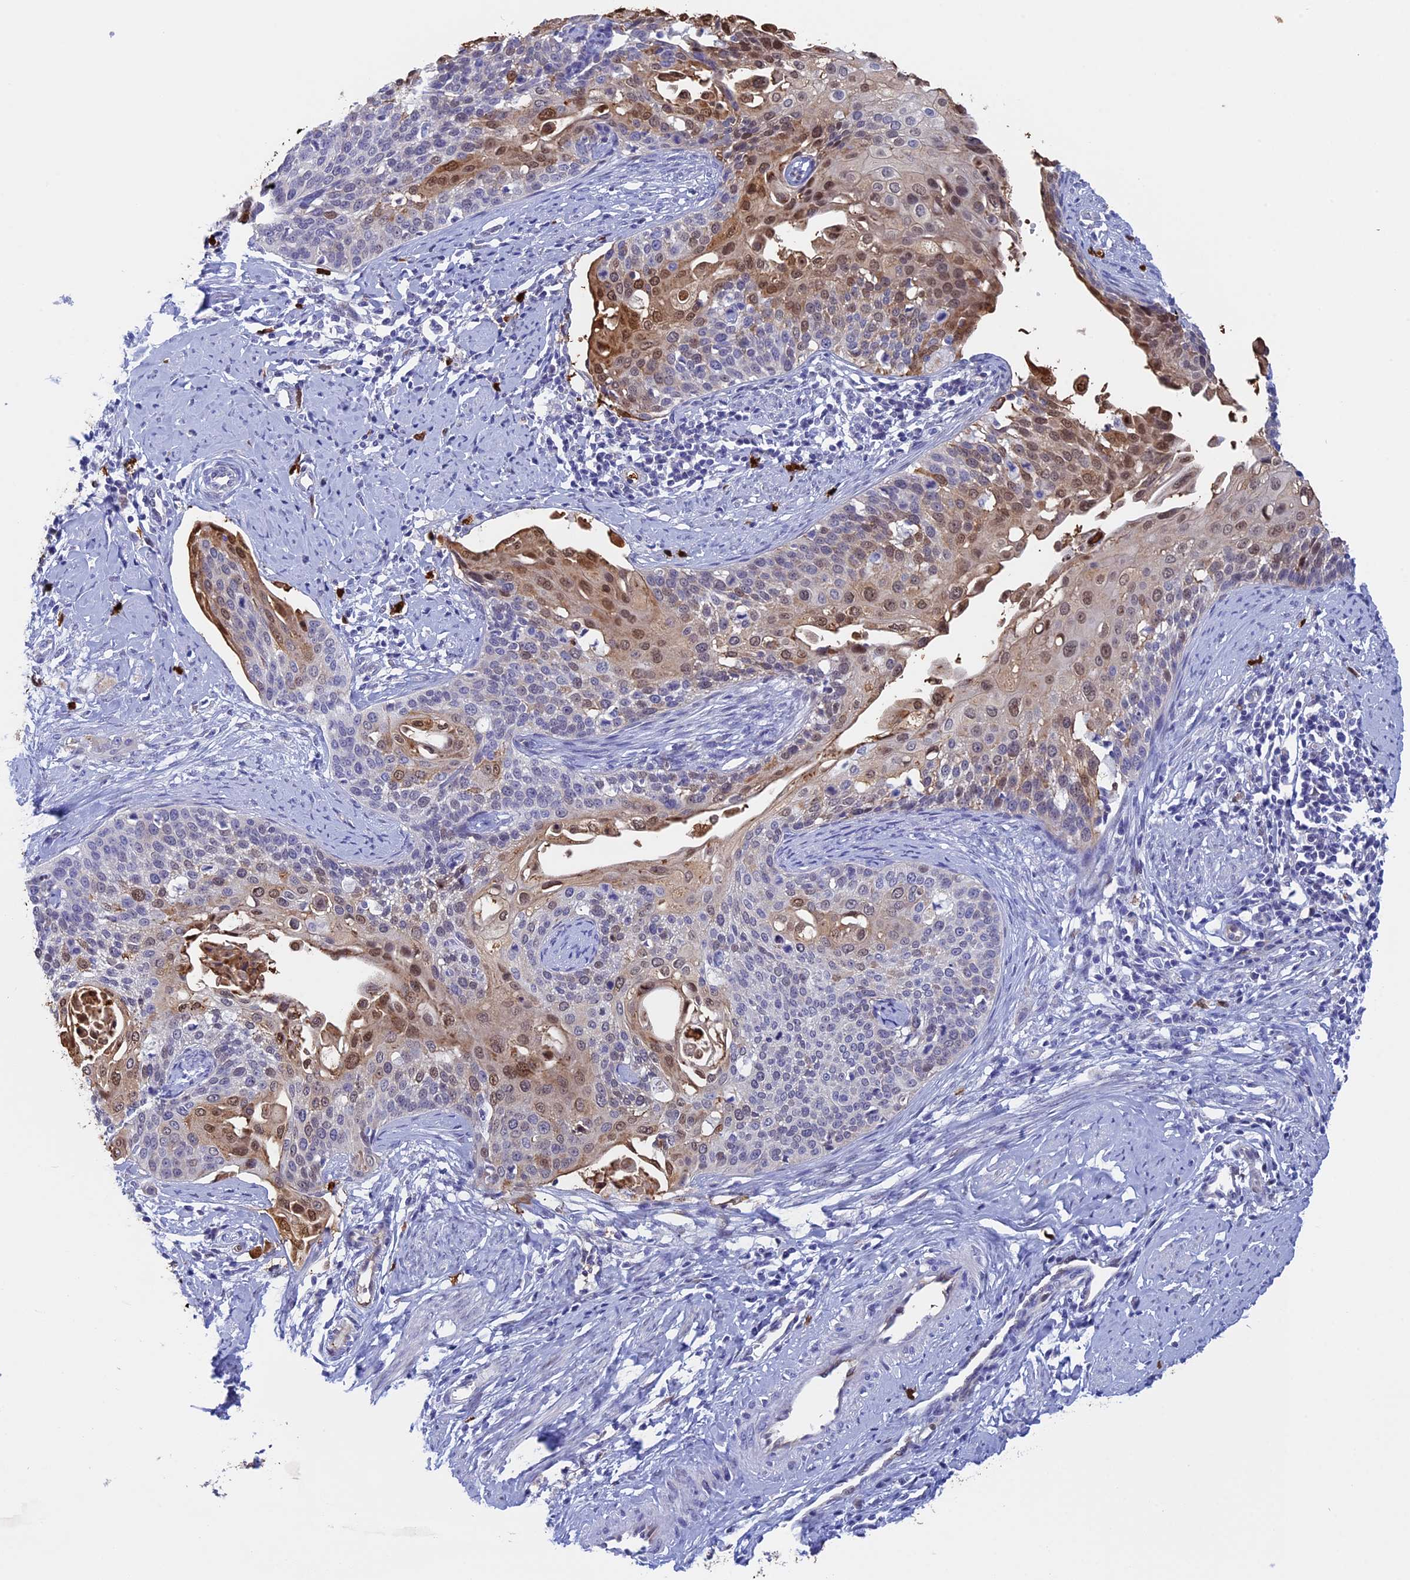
{"staining": {"intensity": "moderate", "quantity": "25%-75%", "location": "nuclear"}, "tissue": "cervical cancer", "cell_type": "Tumor cells", "image_type": "cancer", "snomed": [{"axis": "morphology", "description": "Squamous cell carcinoma, NOS"}, {"axis": "topography", "description": "Cervix"}], "caption": "Protein staining displays moderate nuclear expression in about 25%-75% of tumor cells in cervical cancer.", "gene": "SLC26A1", "patient": {"sex": "female", "age": 44}}